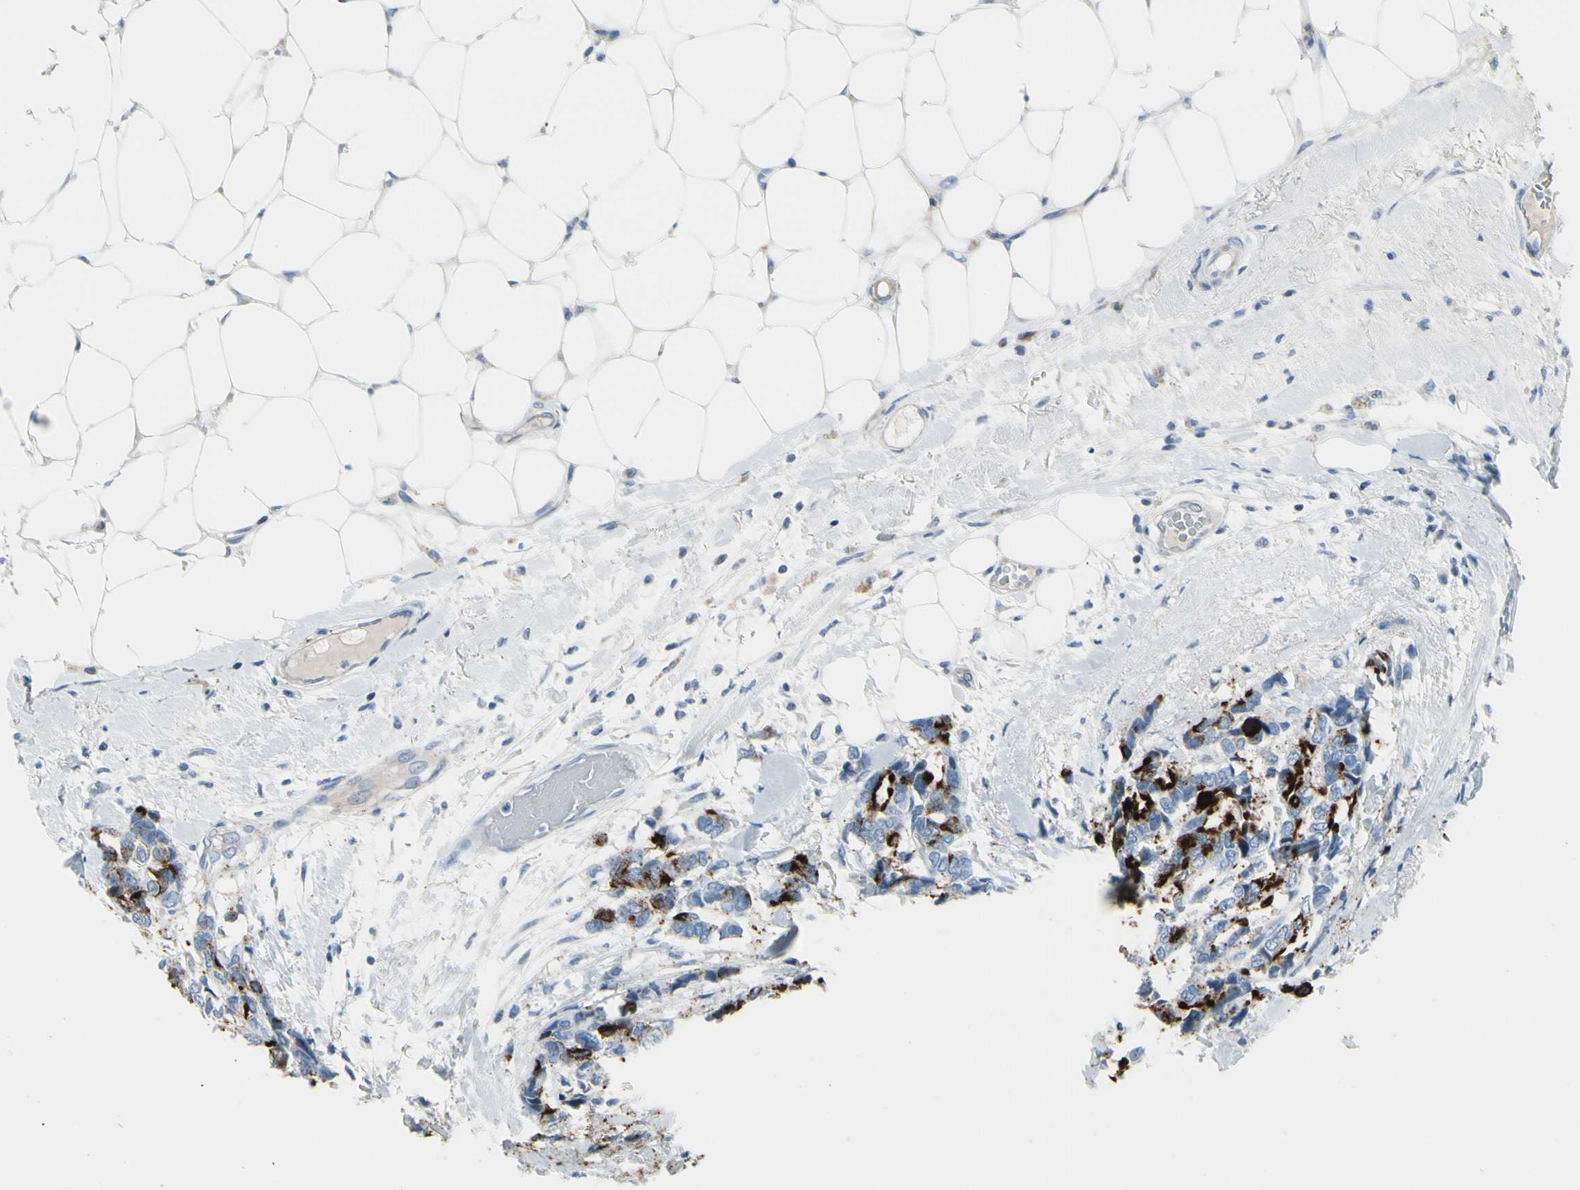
{"staining": {"intensity": "strong", "quantity": "25%-75%", "location": "cytoplasmic/membranous"}, "tissue": "breast cancer", "cell_type": "Tumor cells", "image_type": "cancer", "snomed": [{"axis": "morphology", "description": "Duct carcinoma"}, {"axis": "topography", "description": "Breast"}], "caption": "Brown immunohistochemical staining in breast cancer (infiltrating ductal carcinoma) demonstrates strong cytoplasmic/membranous staining in approximately 25%-75% of tumor cells.", "gene": "MUC5B", "patient": {"sex": "female", "age": 87}}